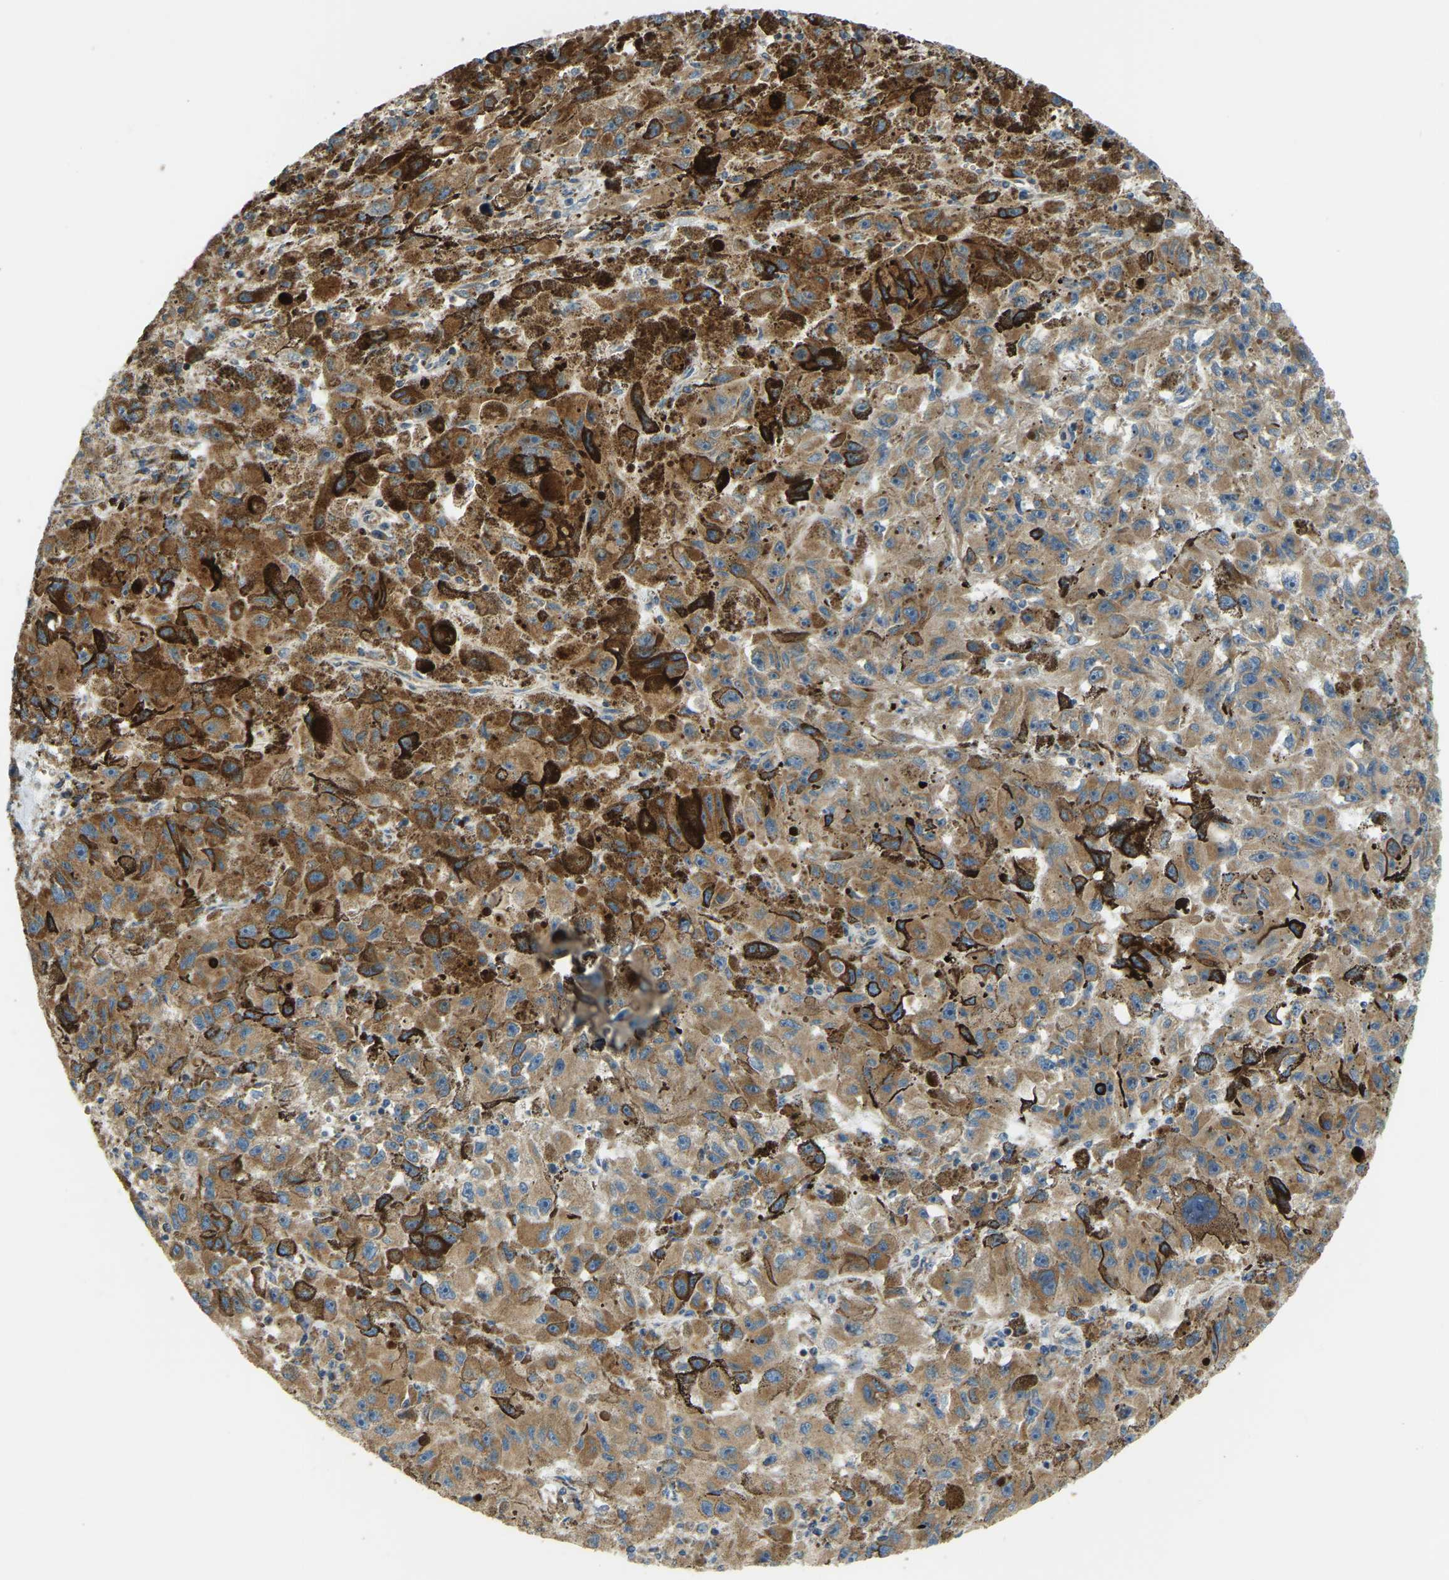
{"staining": {"intensity": "strong", "quantity": ">75%", "location": "cytoplasmic/membranous"}, "tissue": "melanoma", "cell_type": "Tumor cells", "image_type": "cancer", "snomed": [{"axis": "morphology", "description": "Malignant melanoma, NOS"}, {"axis": "topography", "description": "Skin"}], "caption": "About >75% of tumor cells in human malignant melanoma demonstrate strong cytoplasmic/membranous protein expression as visualized by brown immunohistochemical staining.", "gene": "PSMD7", "patient": {"sex": "female", "age": 104}}